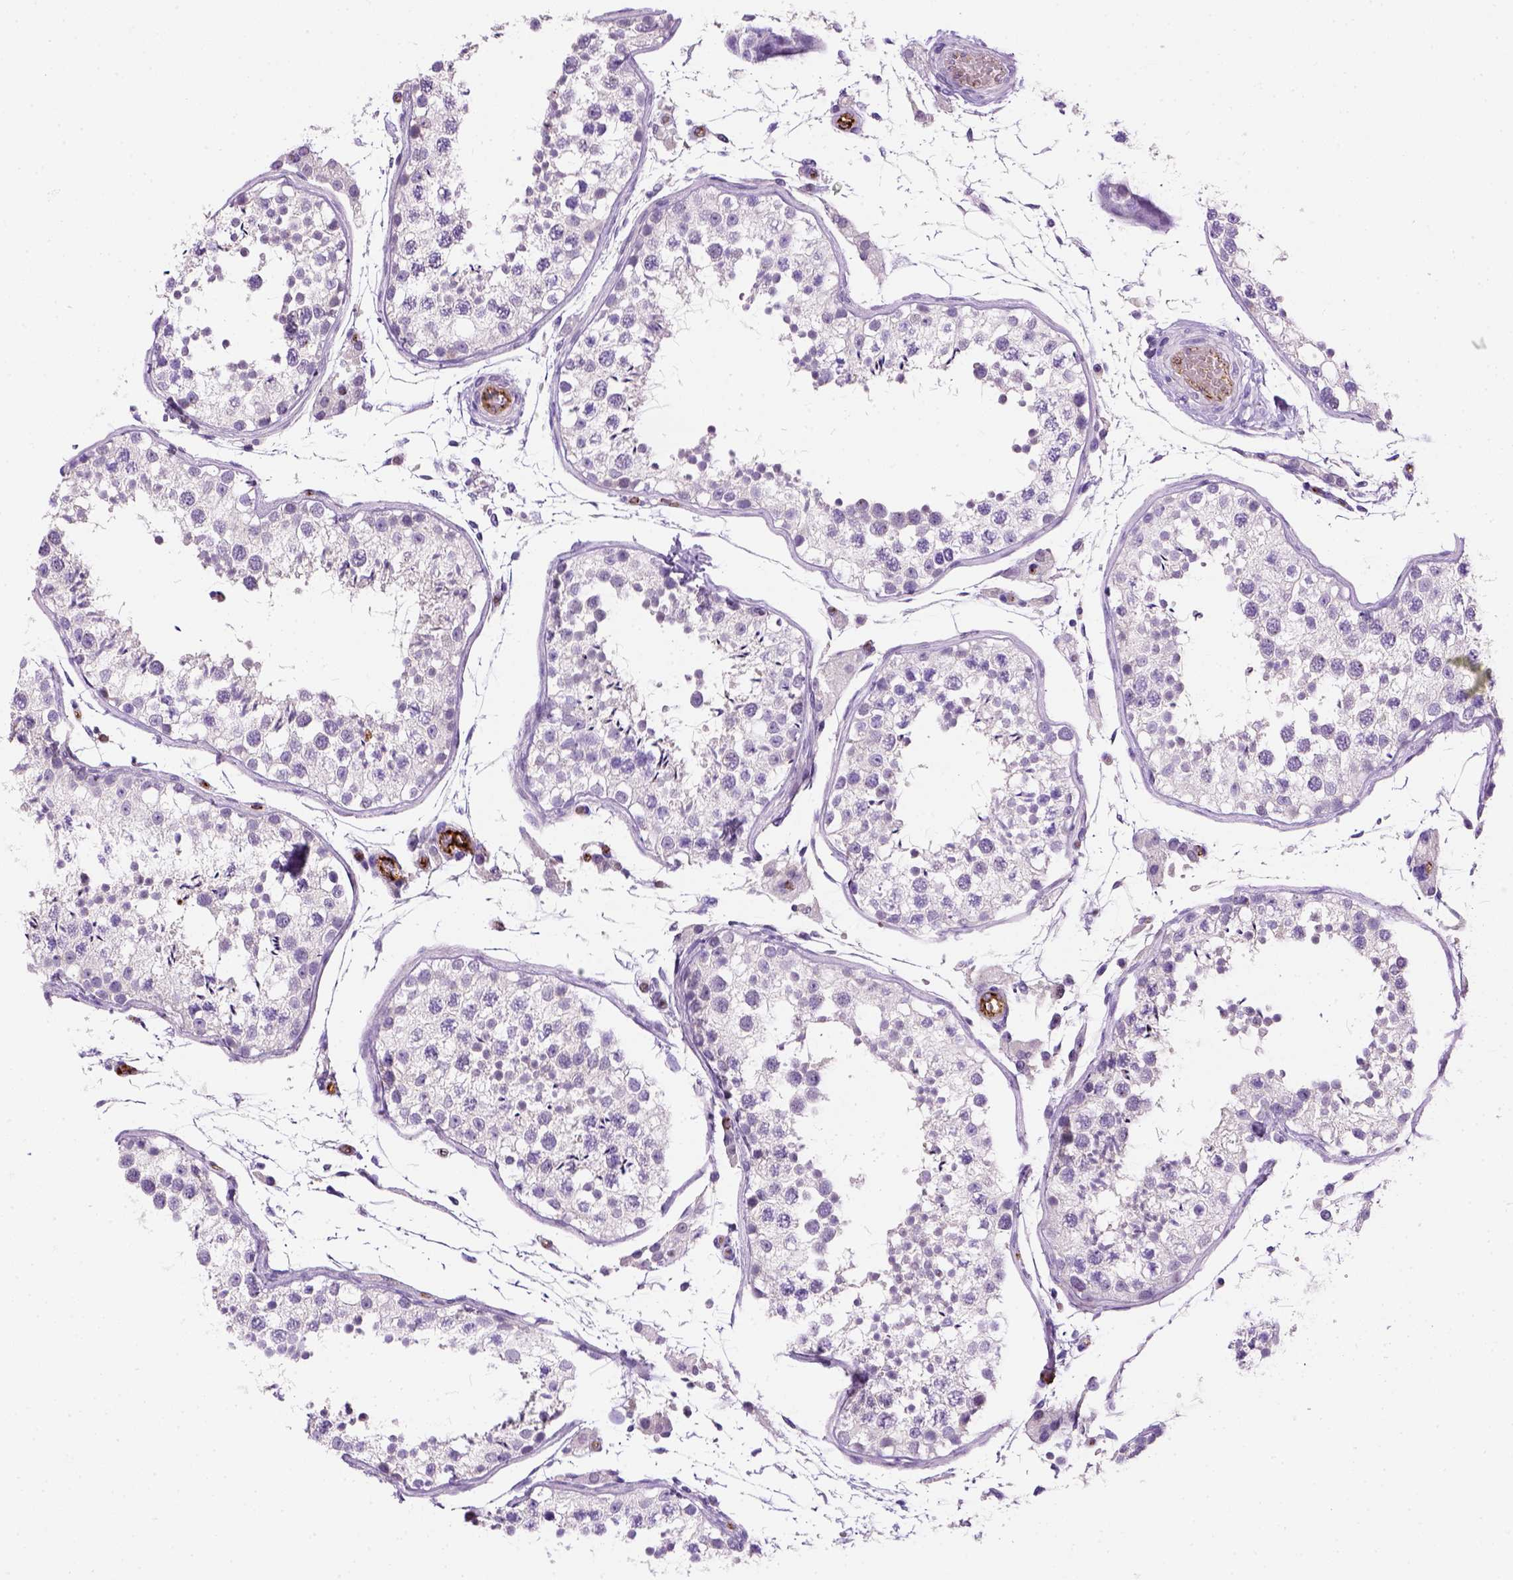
{"staining": {"intensity": "negative", "quantity": "none", "location": "none"}, "tissue": "testis", "cell_type": "Cells in seminiferous ducts", "image_type": "normal", "snomed": [{"axis": "morphology", "description": "Normal tissue, NOS"}, {"axis": "topography", "description": "Testis"}], "caption": "The photomicrograph demonstrates no staining of cells in seminiferous ducts in benign testis.", "gene": "VWF", "patient": {"sex": "male", "age": 29}}